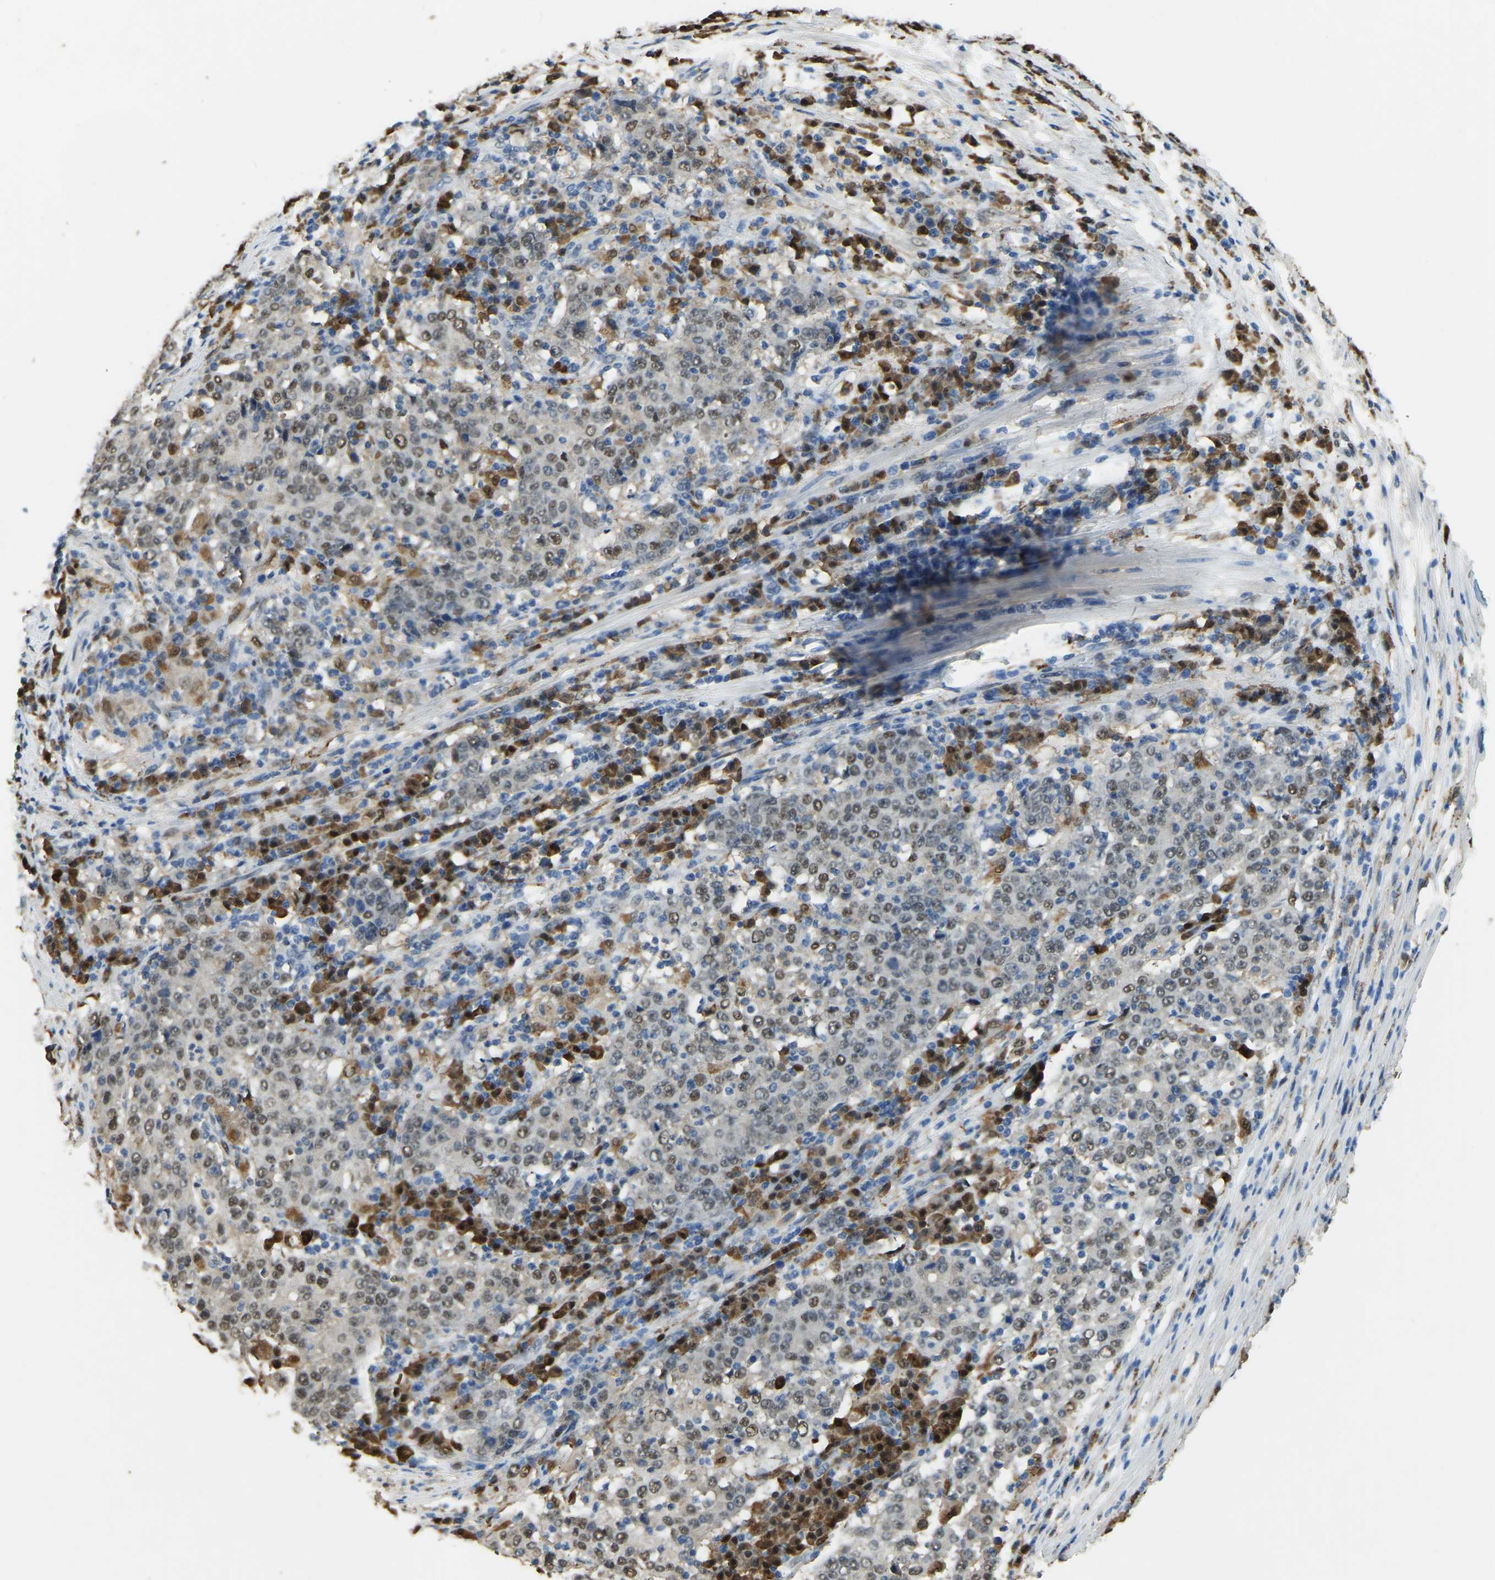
{"staining": {"intensity": "moderate", "quantity": "25%-75%", "location": "nuclear"}, "tissue": "stomach cancer", "cell_type": "Tumor cells", "image_type": "cancer", "snomed": [{"axis": "morphology", "description": "Adenocarcinoma, NOS"}, {"axis": "topography", "description": "Stomach"}], "caption": "Adenocarcinoma (stomach) was stained to show a protein in brown. There is medium levels of moderate nuclear positivity in approximately 25%-75% of tumor cells.", "gene": "NANS", "patient": {"sex": "male", "age": 59}}